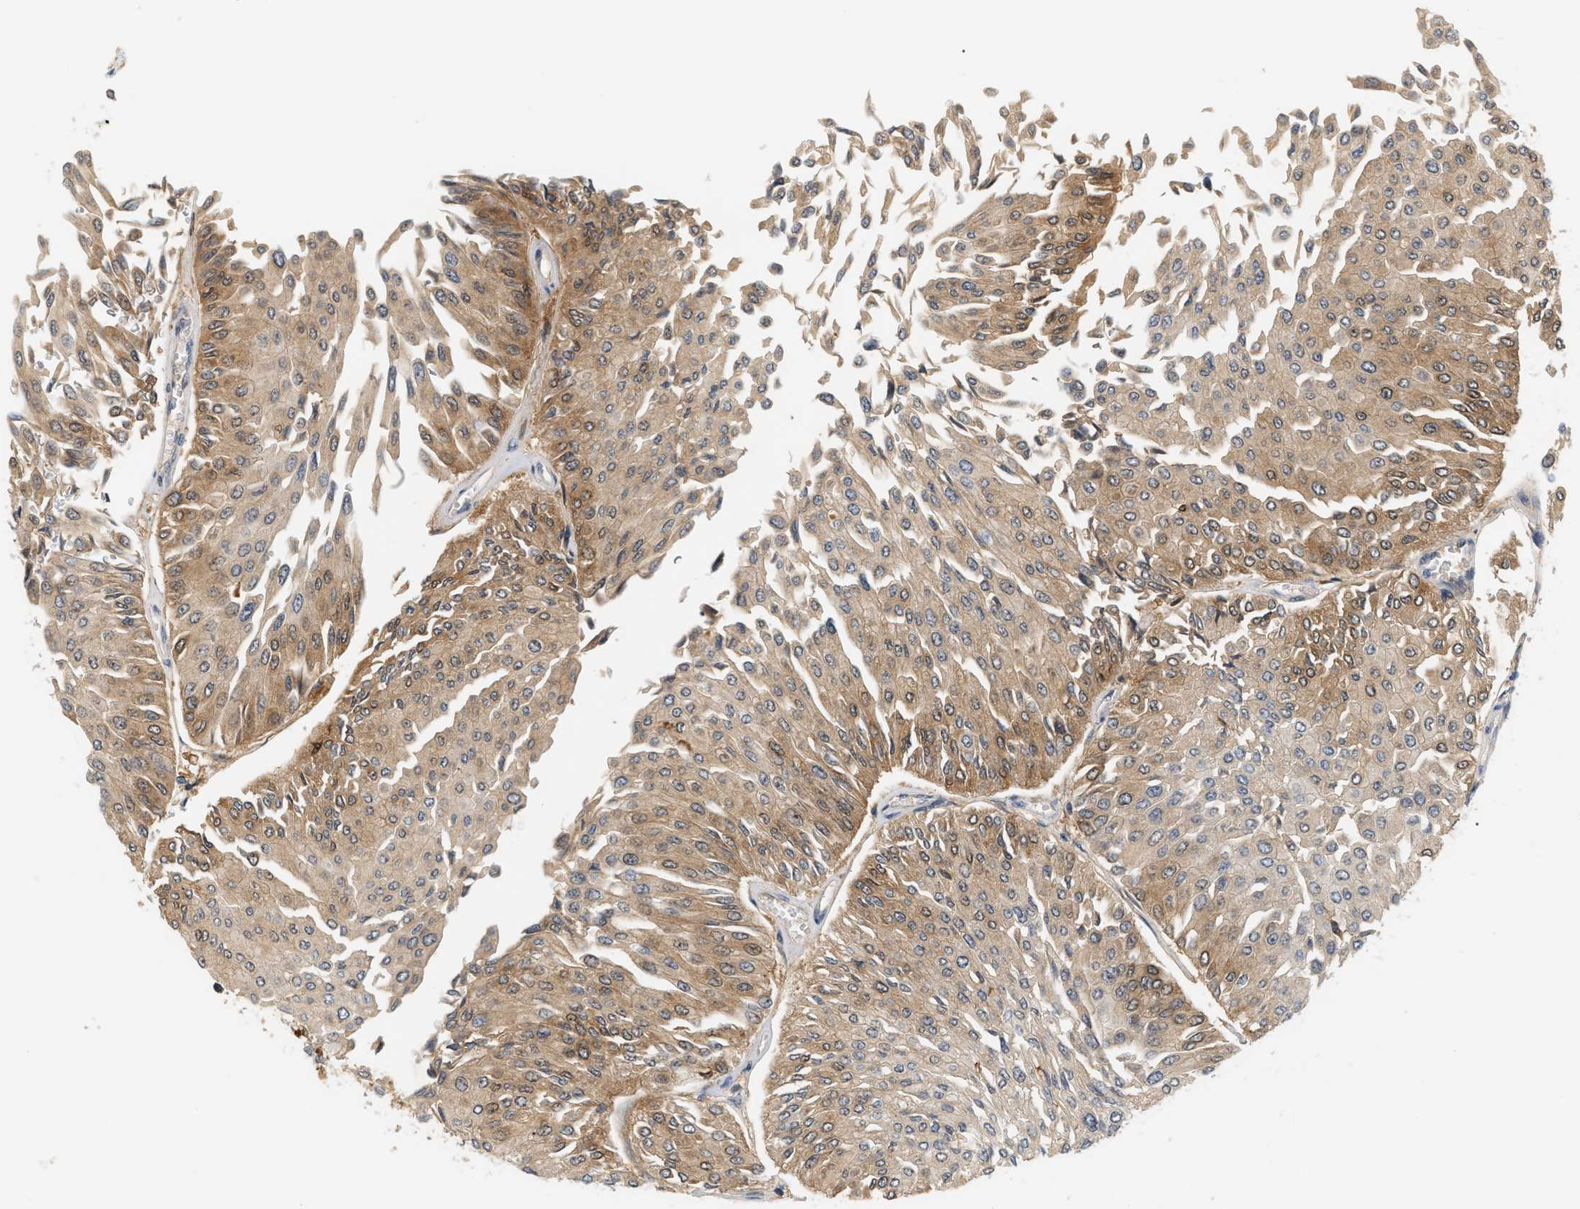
{"staining": {"intensity": "moderate", "quantity": ">75%", "location": "cytoplasmic/membranous"}, "tissue": "urothelial cancer", "cell_type": "Tumor cells", "image_type": "cancer", "snomed": [{"axis": "morphology", "description": "Urothelial carcinoma, Low grade"}, {"axis": "topography", "description": "Urinary bladder"}], "caption": "There is medium levels of moderate cytoplasmic/membranous staining in tumor cells of urothelial cancer, as demonstrated by immunohistochemical staining (brown color).", "gene": "PYCARD", "patient": {"sex": "male", "age": 67}}